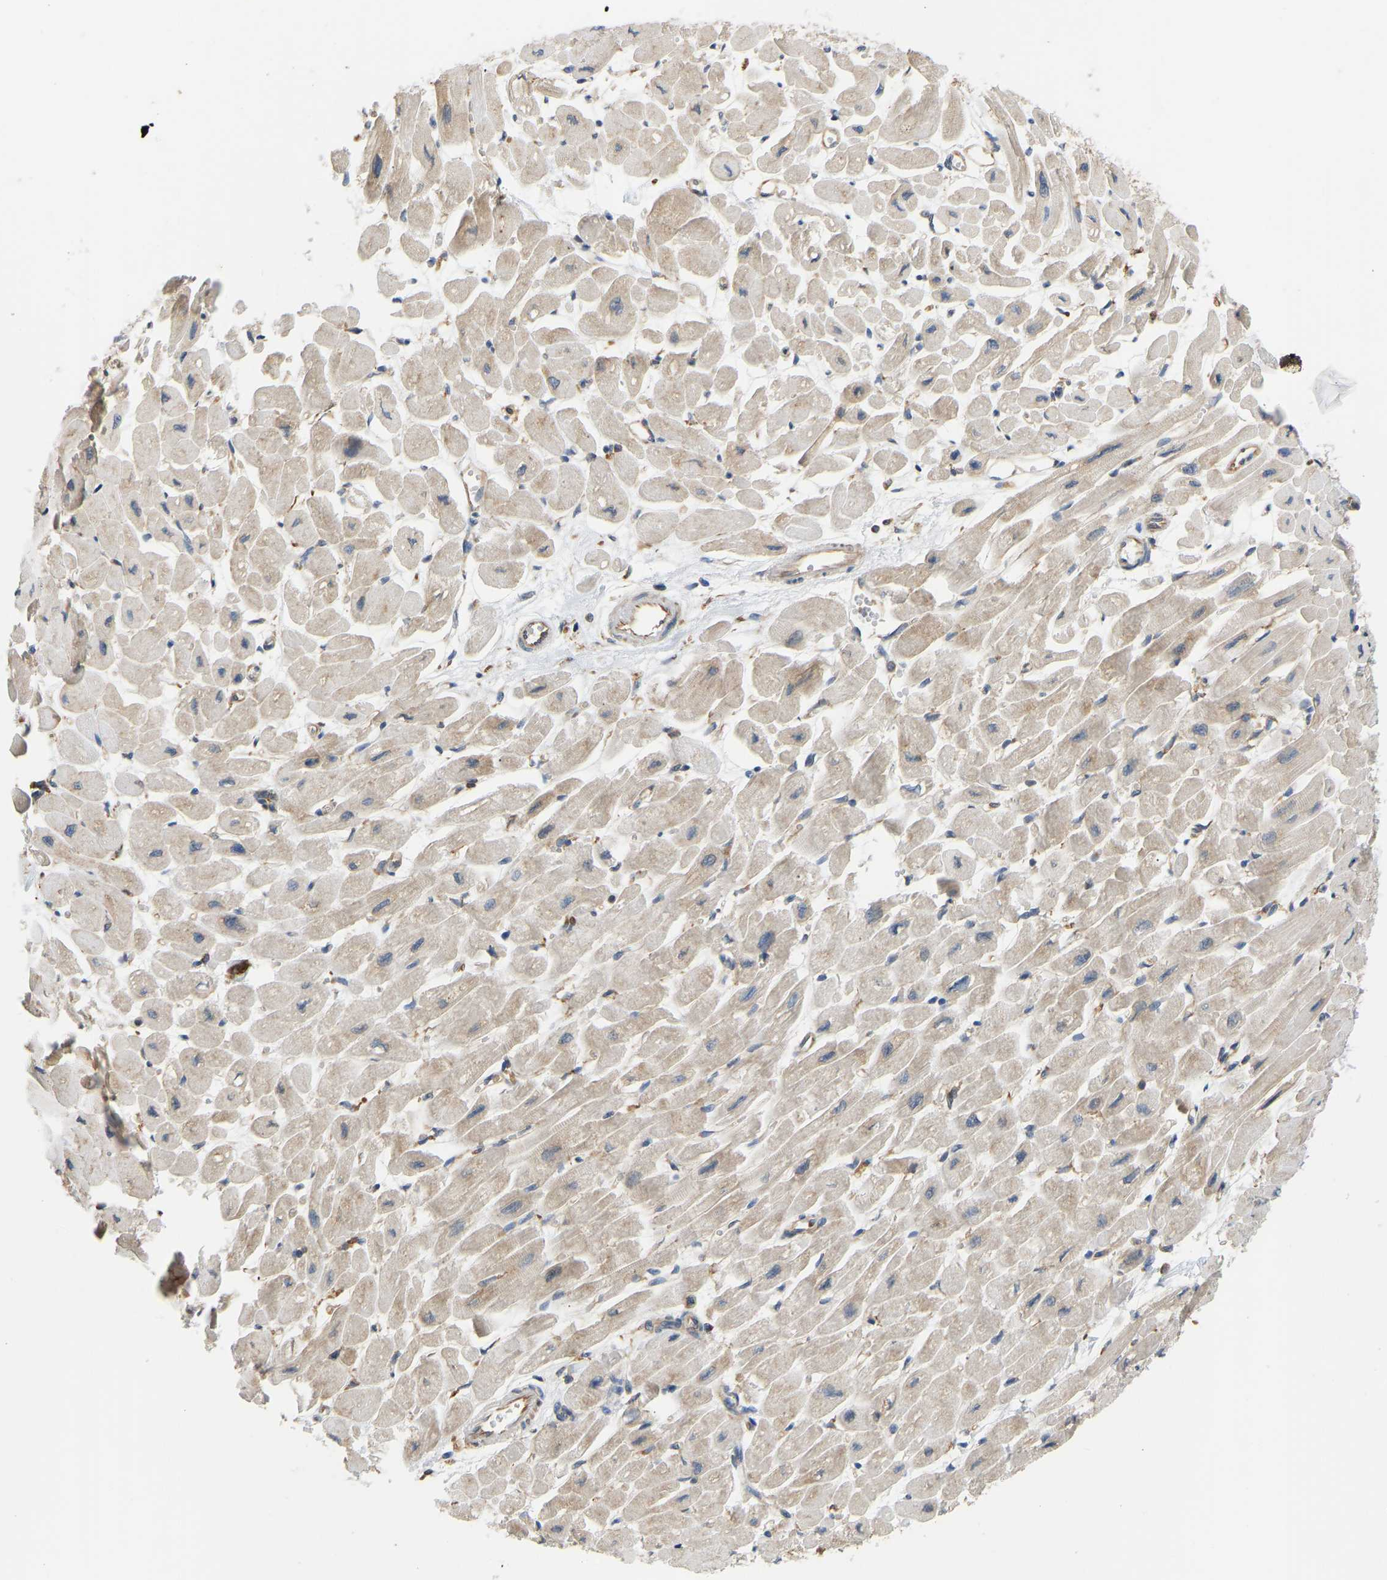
{"staining": {"intensity": "weak", "quantity": ">75%", "location": "cytoplasmic/membranous"}, "tissue": "heart muscle", "cell_type": "Cardiomyocytes", "image_type": "normal", "snomed": [{"axis": "morphology", "description": "Normal tissue, NOS"}, {"axis": "topography", "description": "Heart"}], "caption": "Cardiomyocytes show weak cytoplasmic/membranous staining in about >75% of cells in benign heart muscle.", "gene": "RPS6KB2", "patient": {"sex": "female", "age": 54}}